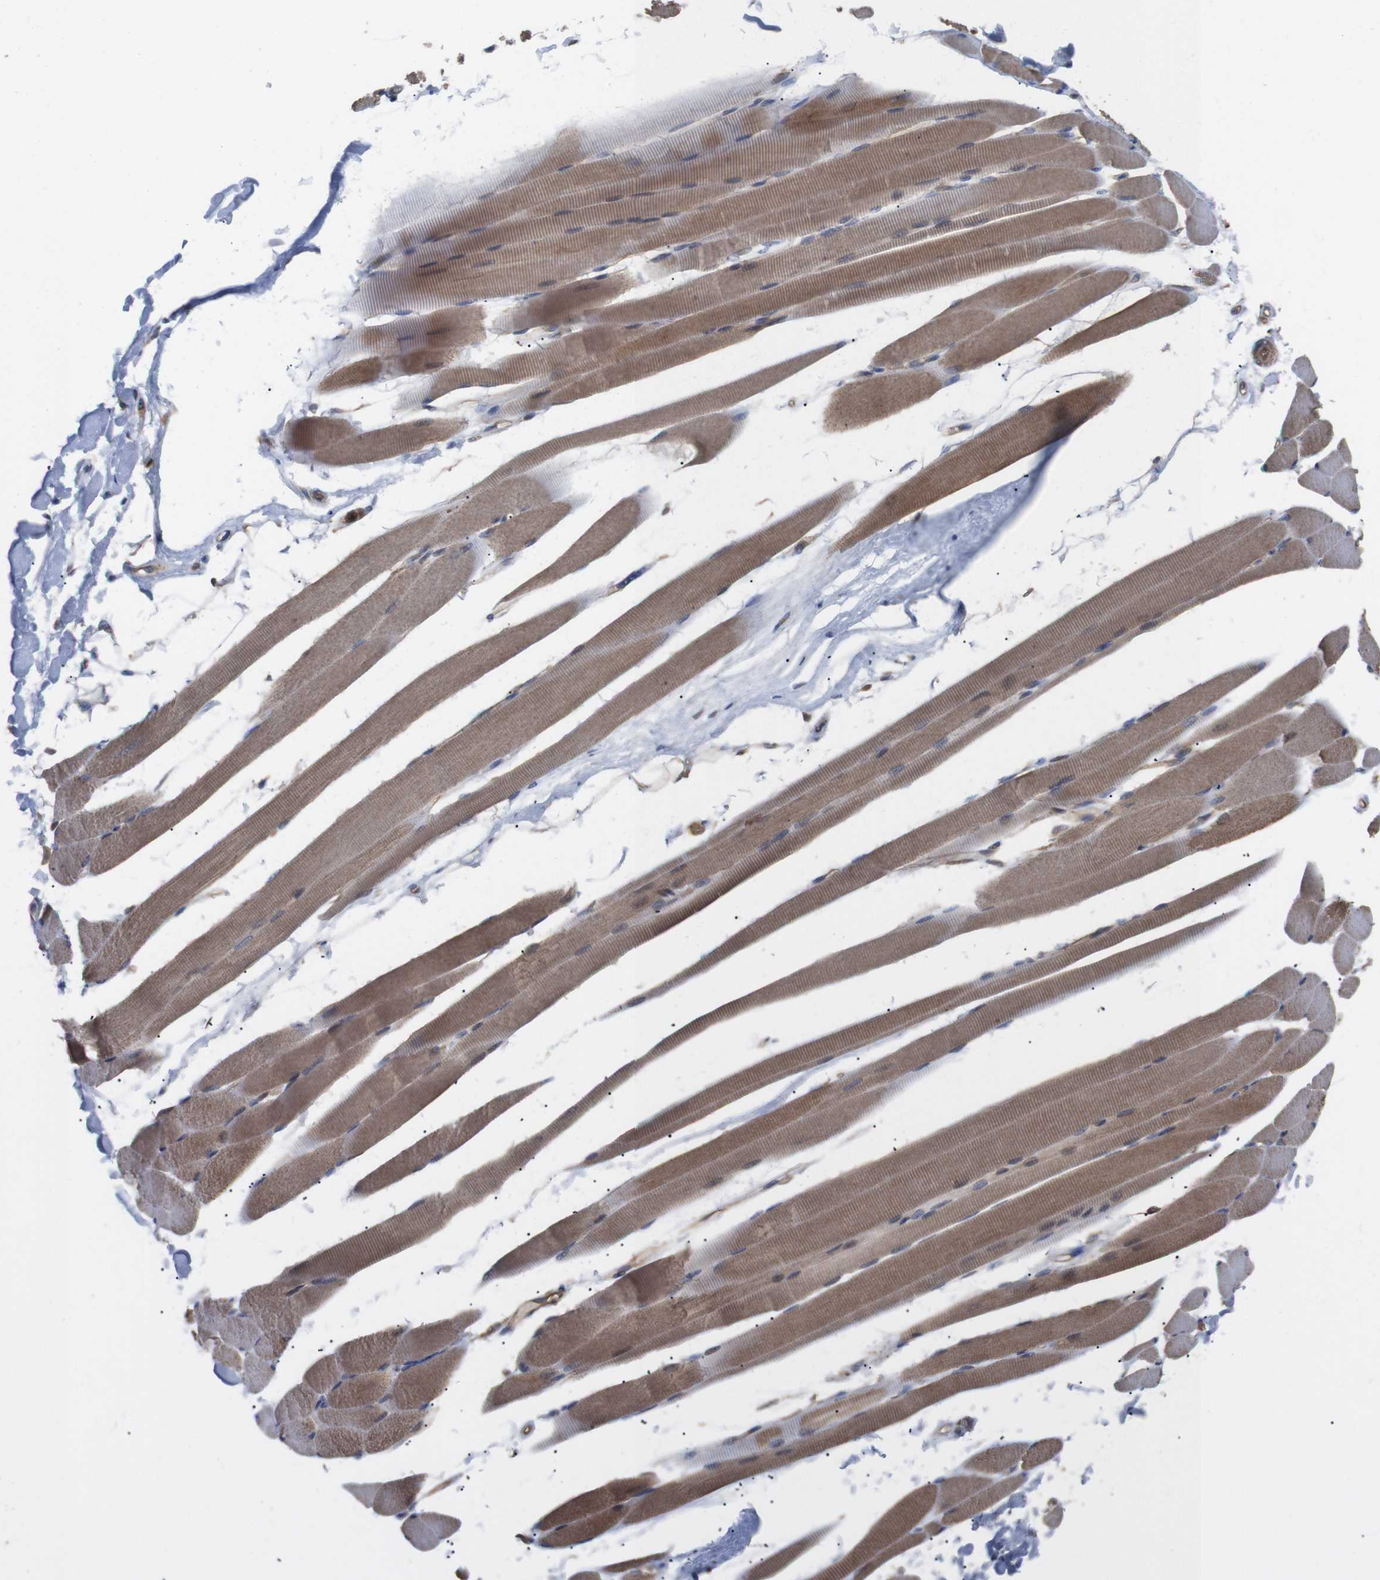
{"staining": {"intensity": "moderate", "quantity": ">75%", "location": "cytoplasmic/membranous"}, "tissue": "skeletal muscle", "cell_type": "Myocytes", "image_type": "normal", "snomed": [{"axis": "morphology", "description": "Normal tissue, NOS"}, {"axis": "topography", "description": "Skeletal muscle"}, {"axis": "topography", "description": "Peripheral nerve tissue"}], "caption": "Immunohistochemical staining of normal skeletal muscle shows medium levels of moderate cytoplasmic/membranous staining in about >75% of myocytes.", "gene": "TIAM1", "patient": {"sex": "female", "age": 84}}